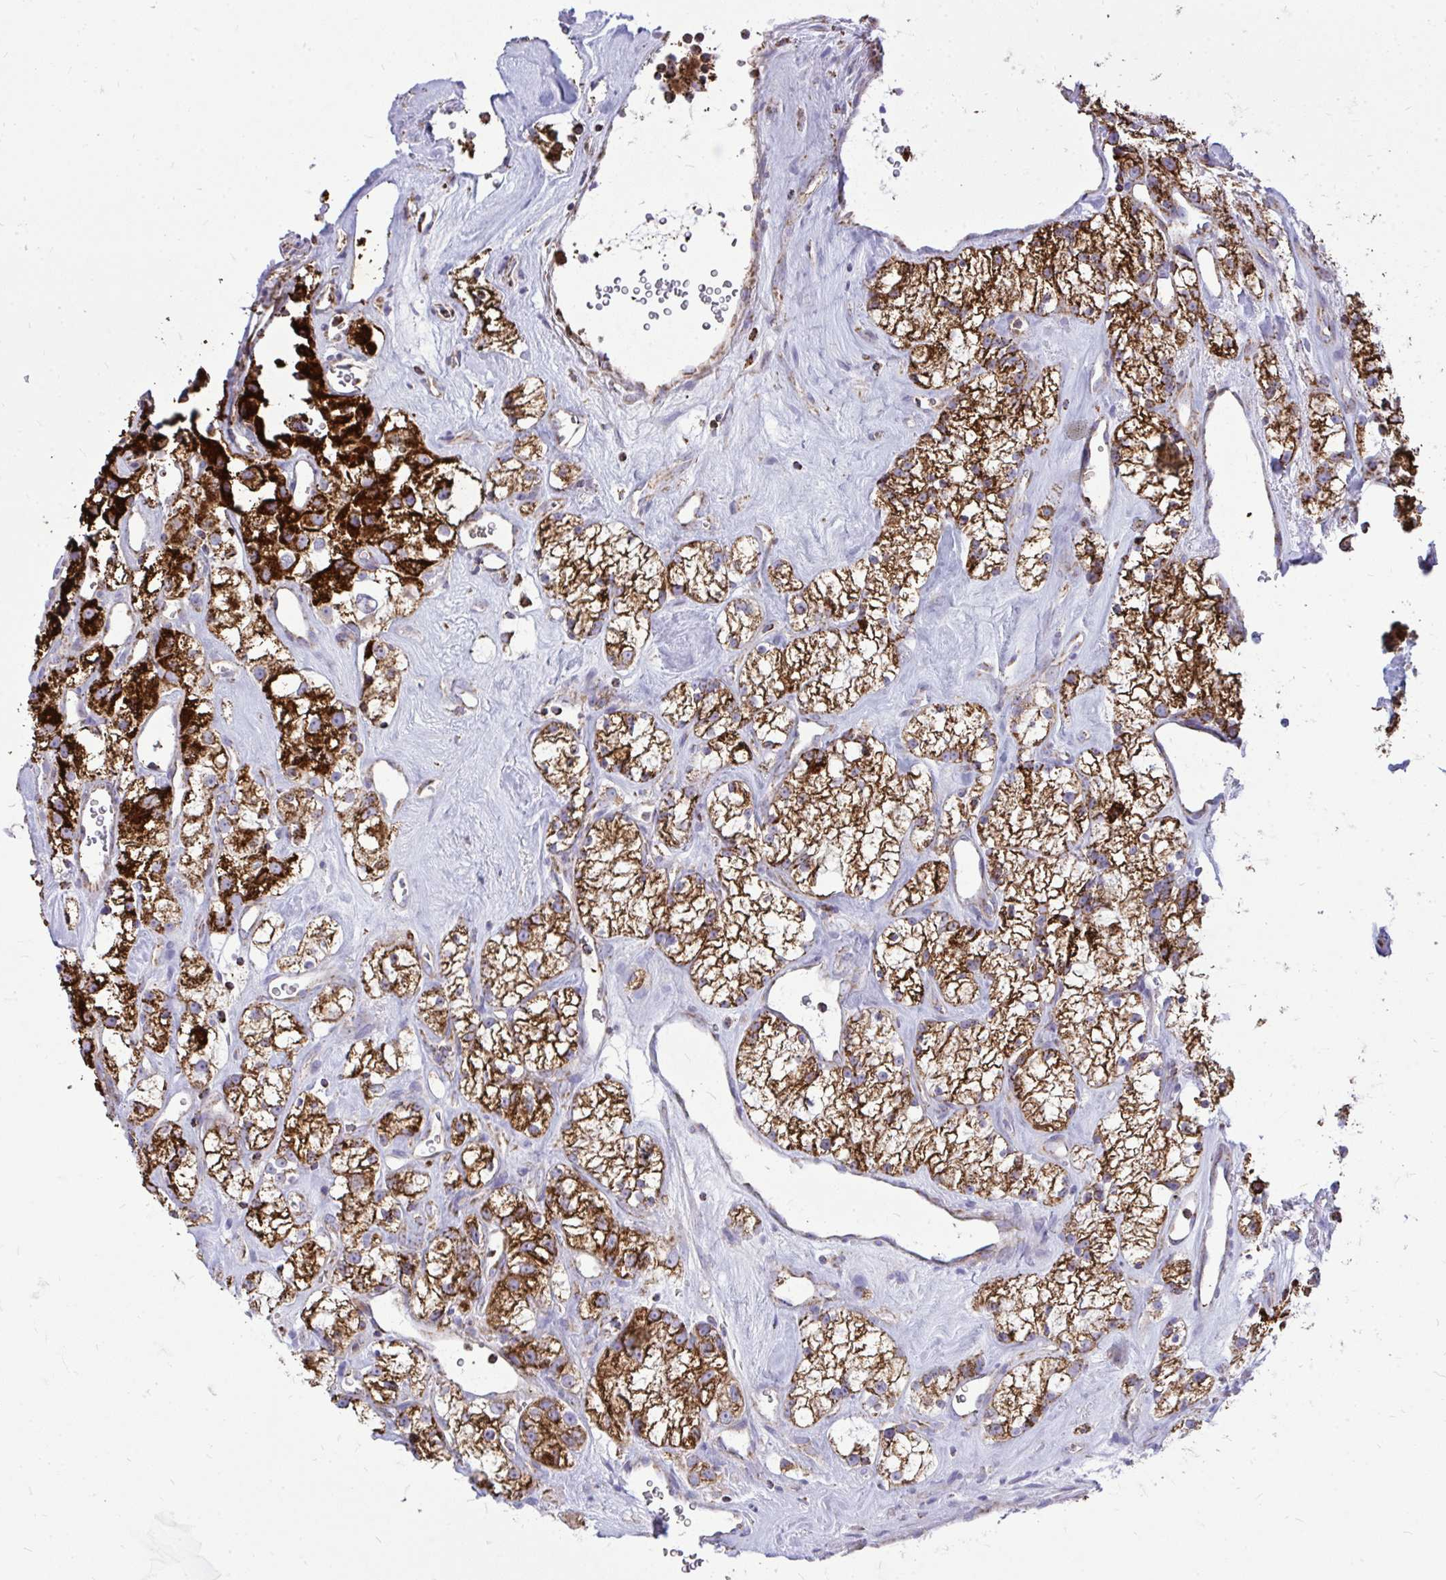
{"staining": {"intensity": "strong", "quantity": ">75%", "location": "cytoplasmic/membranous"}, "tissue": "renal cancer", "cell_type": "Tumor cells", "image_type": "cancer", "snomed": [{"axis": "morphology", "description": "Adenocarcinoma, NOS"}, {"axis": "topography", "description": "Kidney"}], "caption": "Immunohistochemistry histopathology image of human renal adenocarcinoma stained for a protein (brown), which exhibits high levels of strong cytoplasmic/membranous expression in about >75% of tumor cells.", "gene": "SPTBN2", "patient": {"sex": "male", "age": 77}}